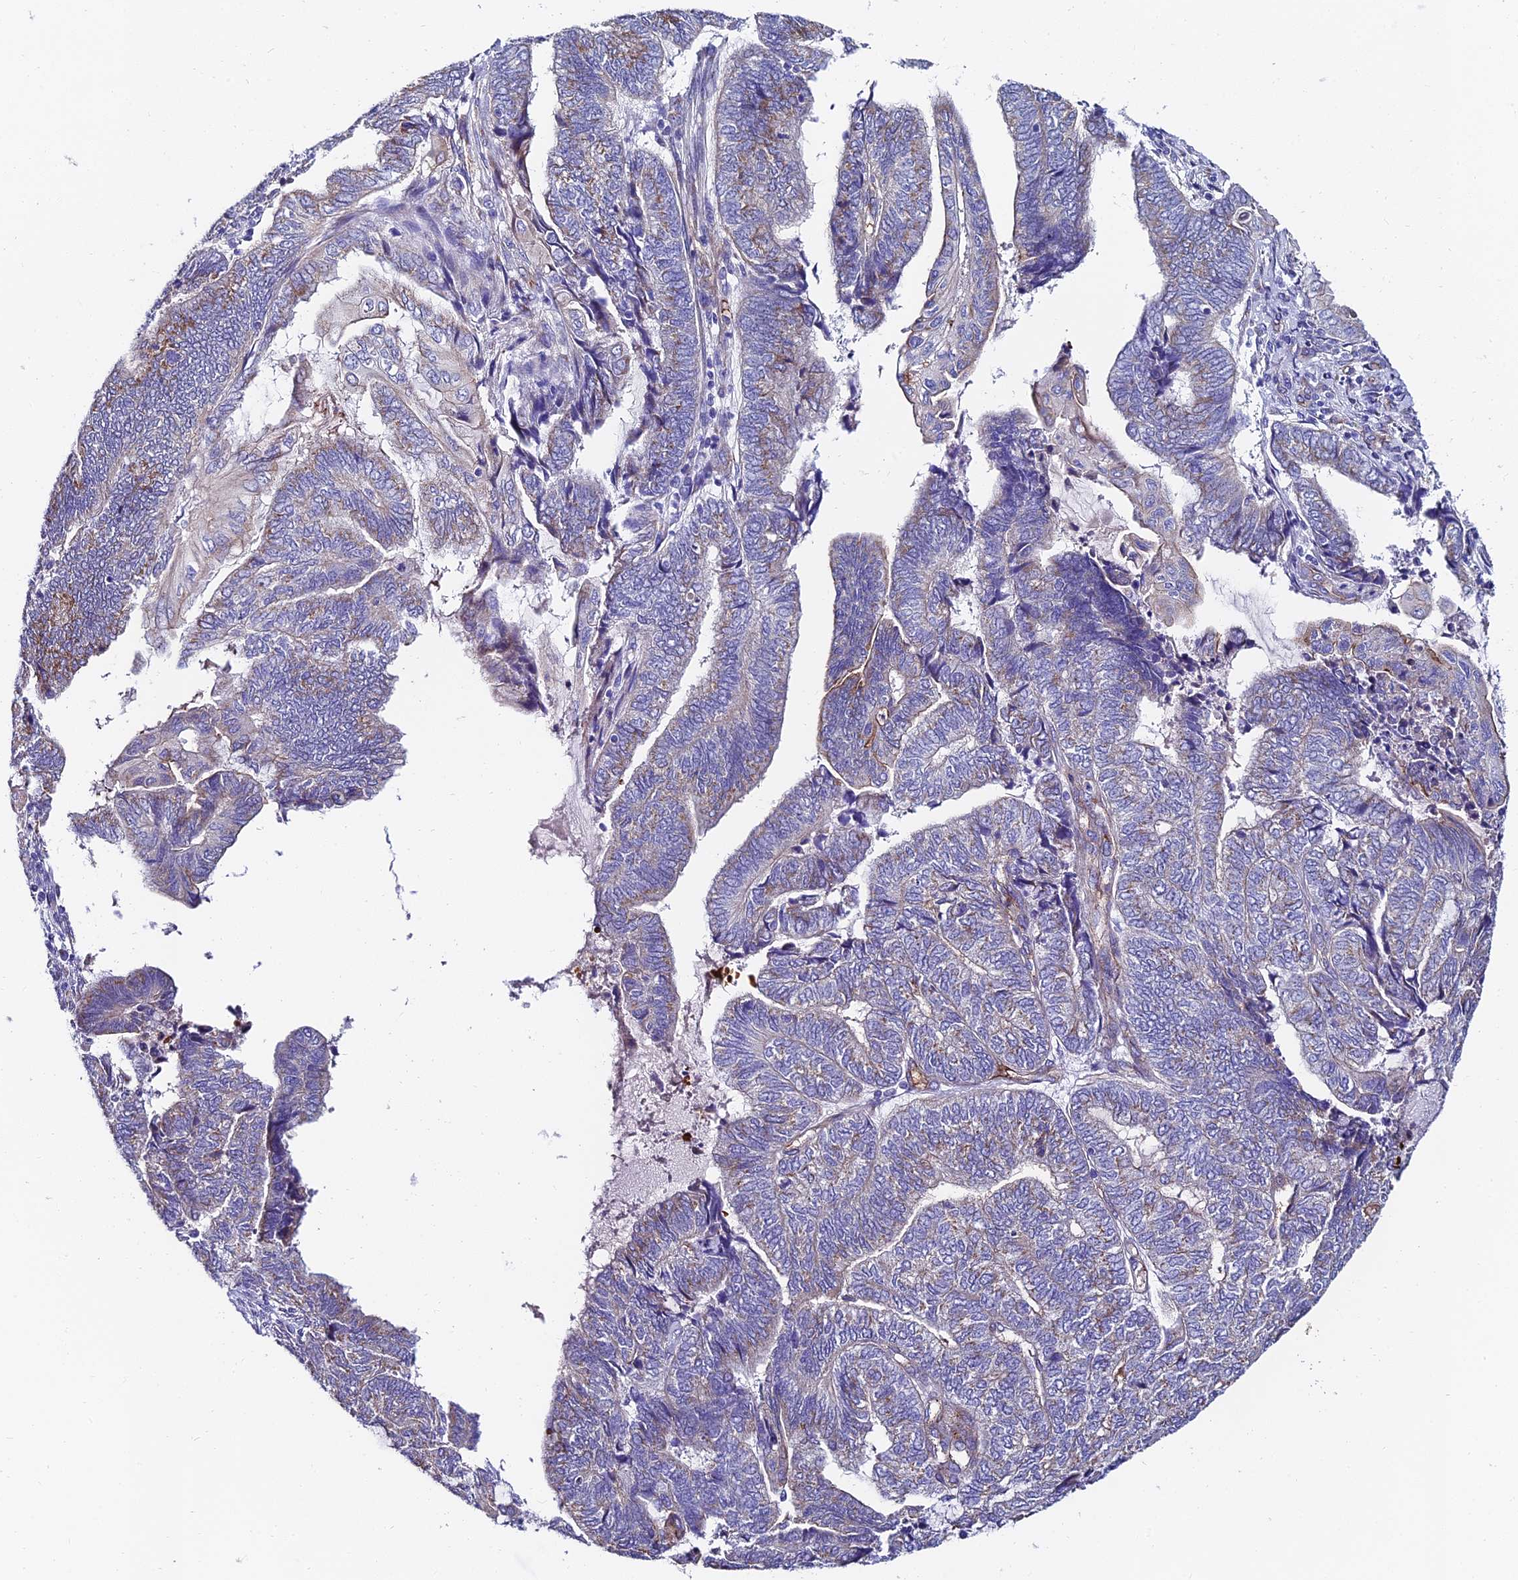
{"staining": {"intensity": "weak", "quantity": "<25%", "location": "cytoplasmic/membranous"}, "tissue": "endometrial cancer", "cell_type": "Tumor cells", "image_type": "cancer", "snomed": [{"axis": "morphology", "description": "Adenocarcinoma, NOS"}, {"axis": "topography", "description": "Uterus"}, {"axis": "topography", "description": "Endometrium"}], "caption": "Immunohistochemical staining of human adenocarcinoma (endometrial) reveals no significant staining in tumor cells.", "gene": "ADGRF3", "patient": {"sex": "female", "age": 70}}